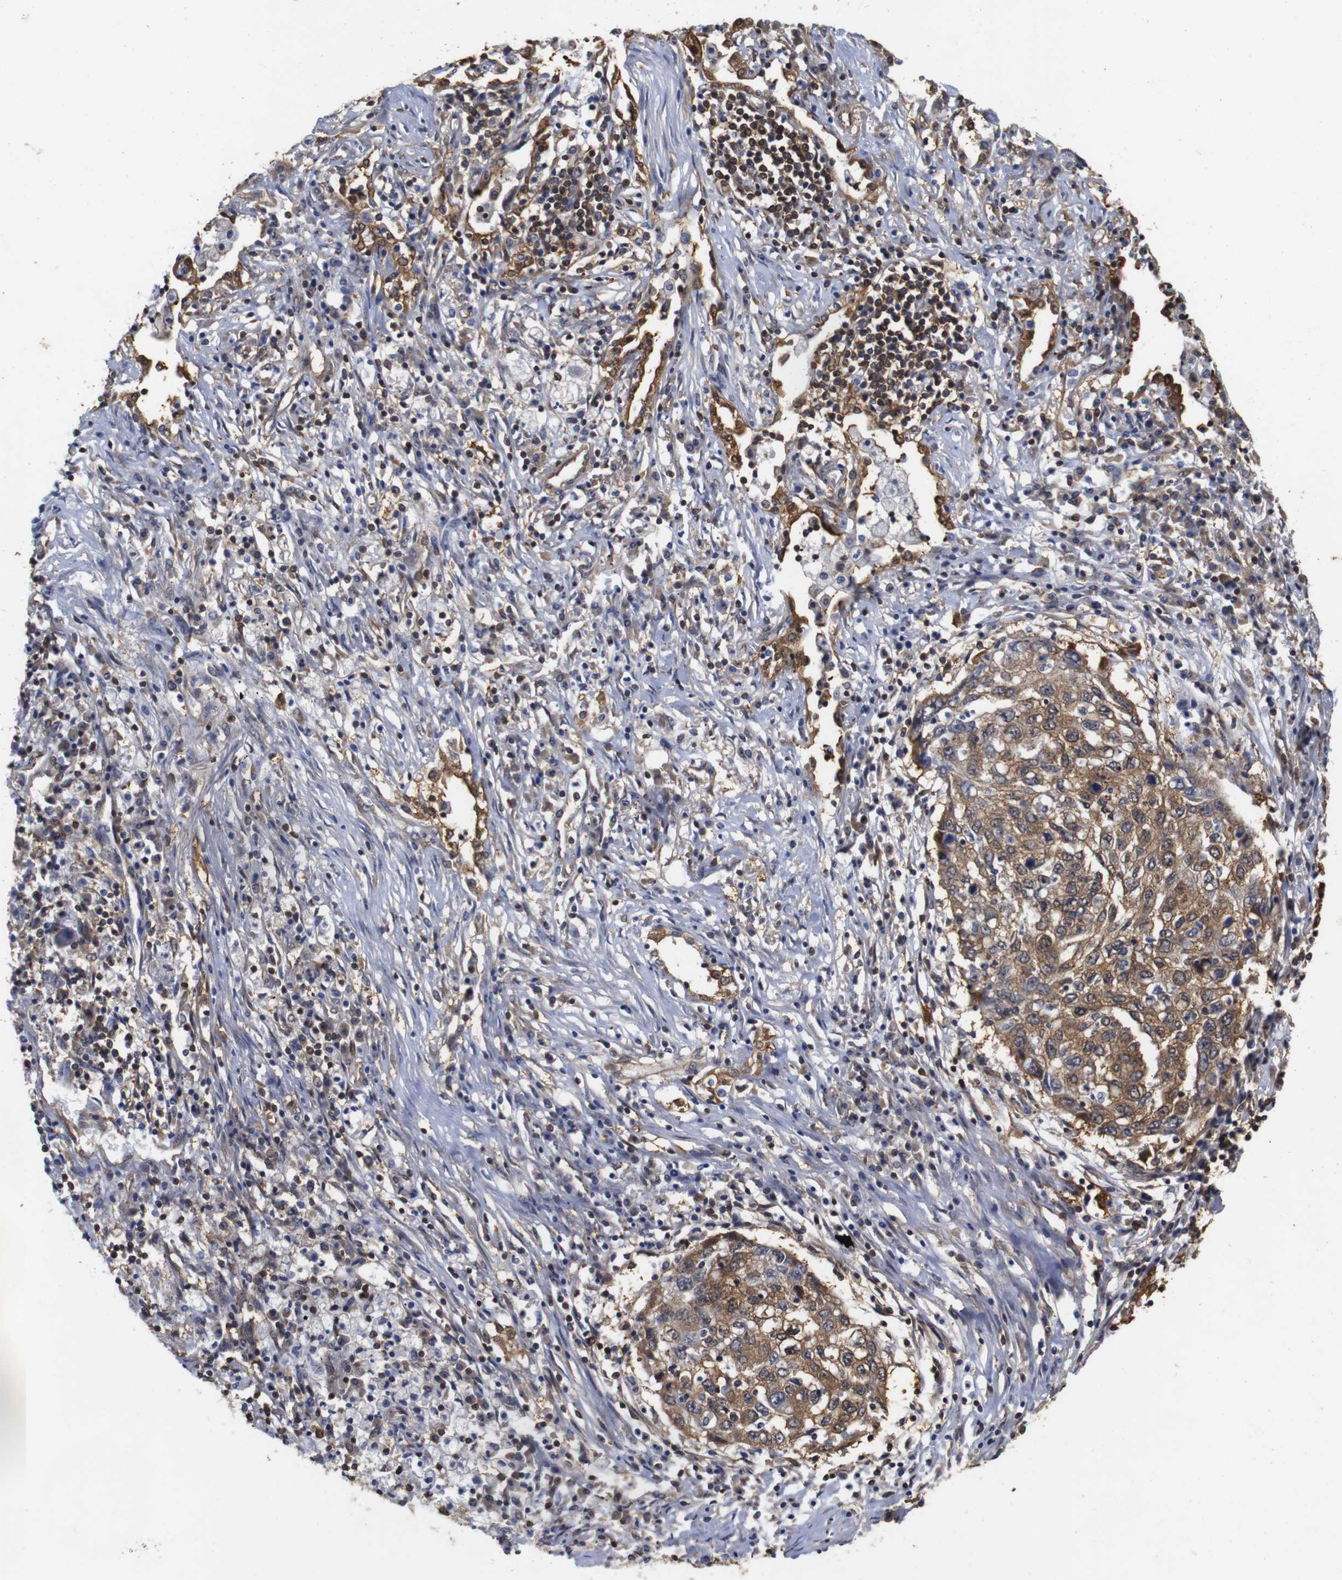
{"staining": {"intensity": "moderate", "quantity": ">75%", "location": "cytoplasmic/membranous"}, "tissue": "lung cancer", "cell_type": "Tumor cells", "image_type": "cancer", "snomed": [{"axis": "morphology", "description": "Squamous cell carcinoma, NOS"}, {"axis": "topography", "description": "Lung"}], "caption": "This image shows immunohistochemistry staining of lung squamous cell carcinoma, with medium moderate cytoplasmic/membranous staining in about >75% of tumor cells.", "gene": "SUMO3", "patient": {"sex": "female", "age": 63}}